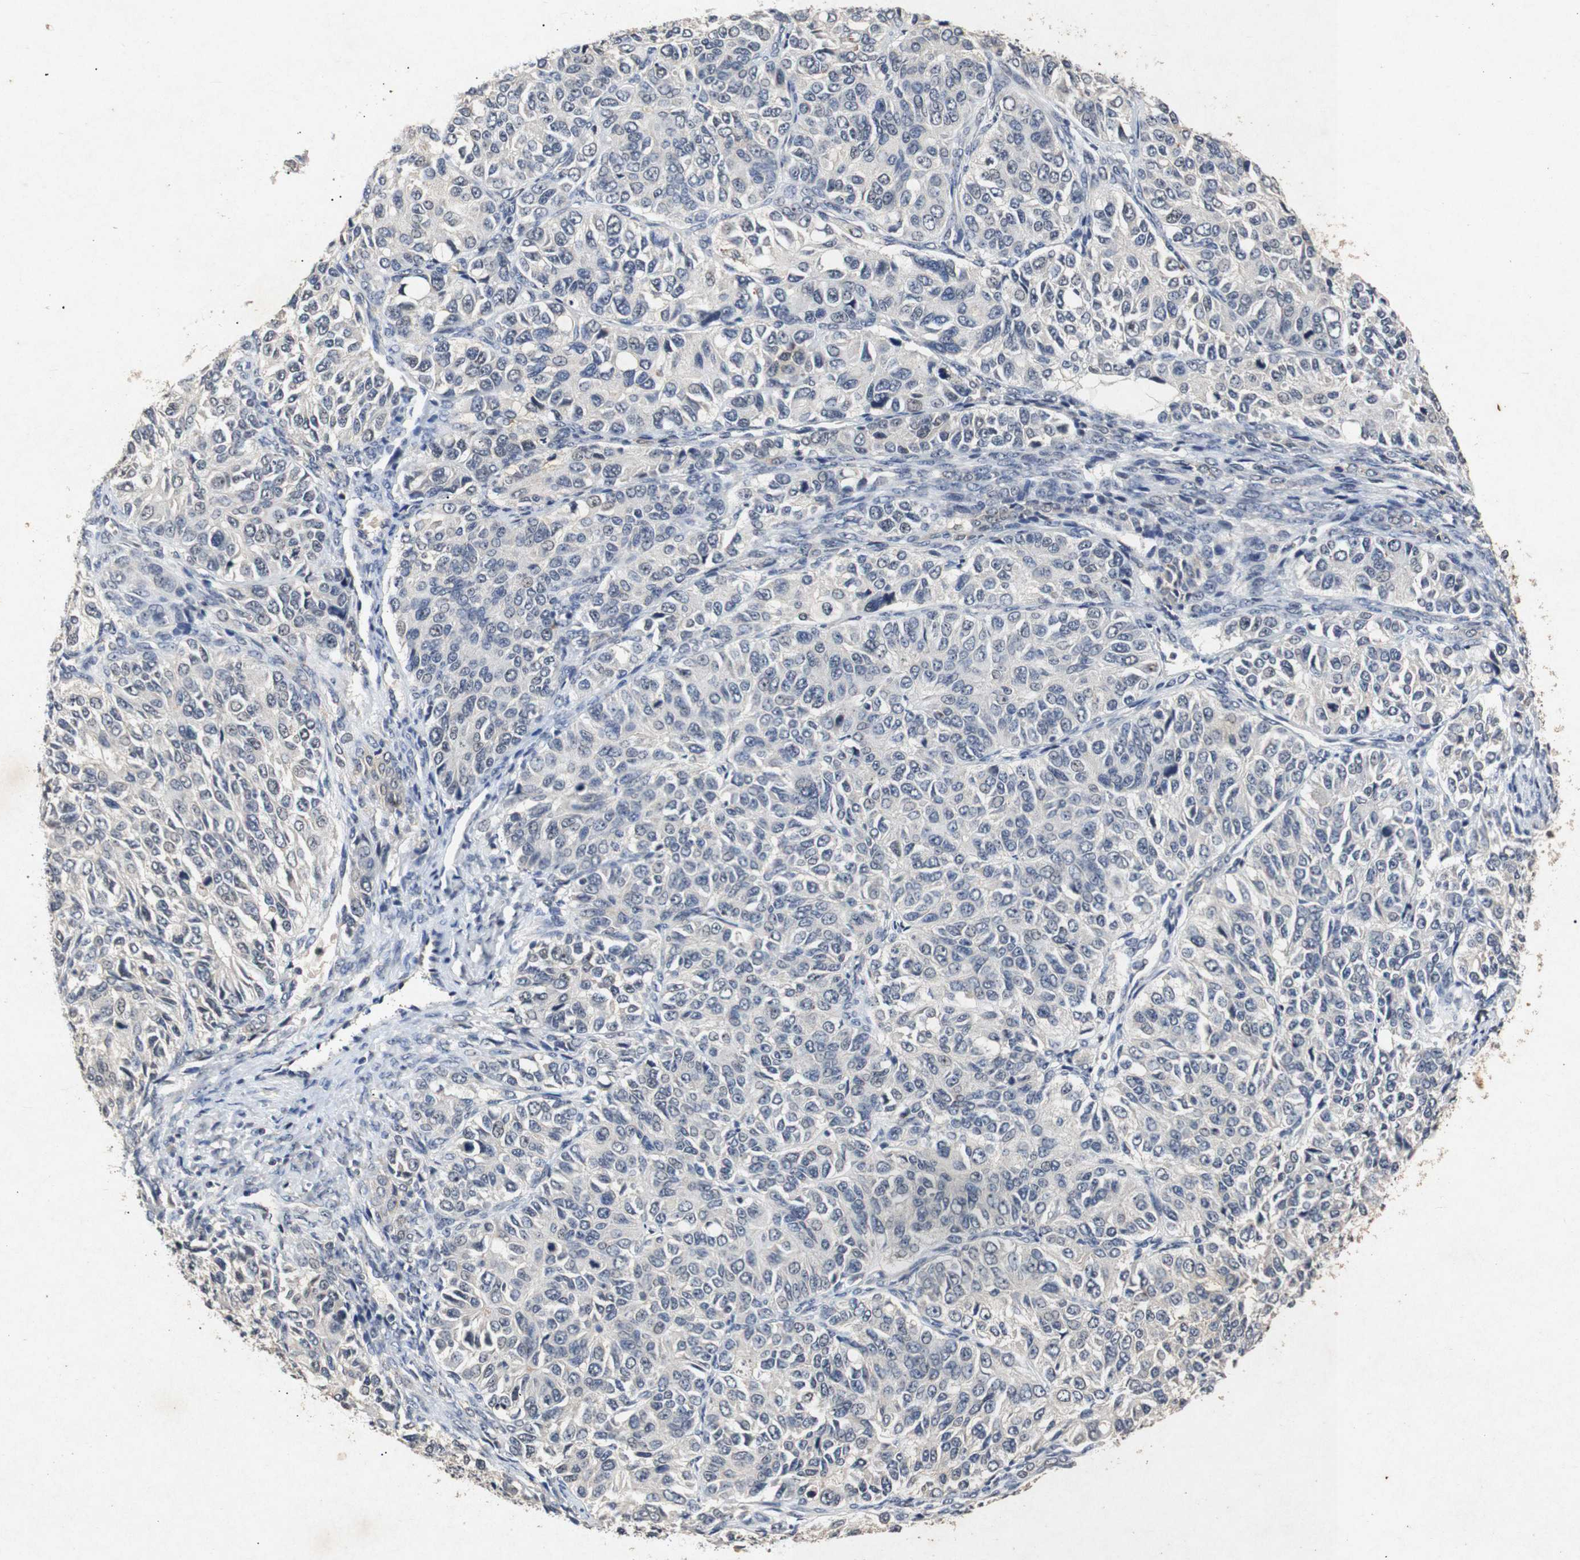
{"staining": {"intensity": "negative", "quantity": "none", "location": "none"}, "tissue": "ovarian cancer", "cell_type": "Tumor cells", "image_type": "cancer", "snomed": [{"axis": "morphology", "description": "Carcinoma, endometroid"}, {"axis": "topography", "description": "Ovary"}], "caption": "Immunohistochemical staining of ovarian endometroid carcinoma shows no significant positivity in tumor cells.", "gene": "PARN", "patient": {"sex": "female", "age": 51}}